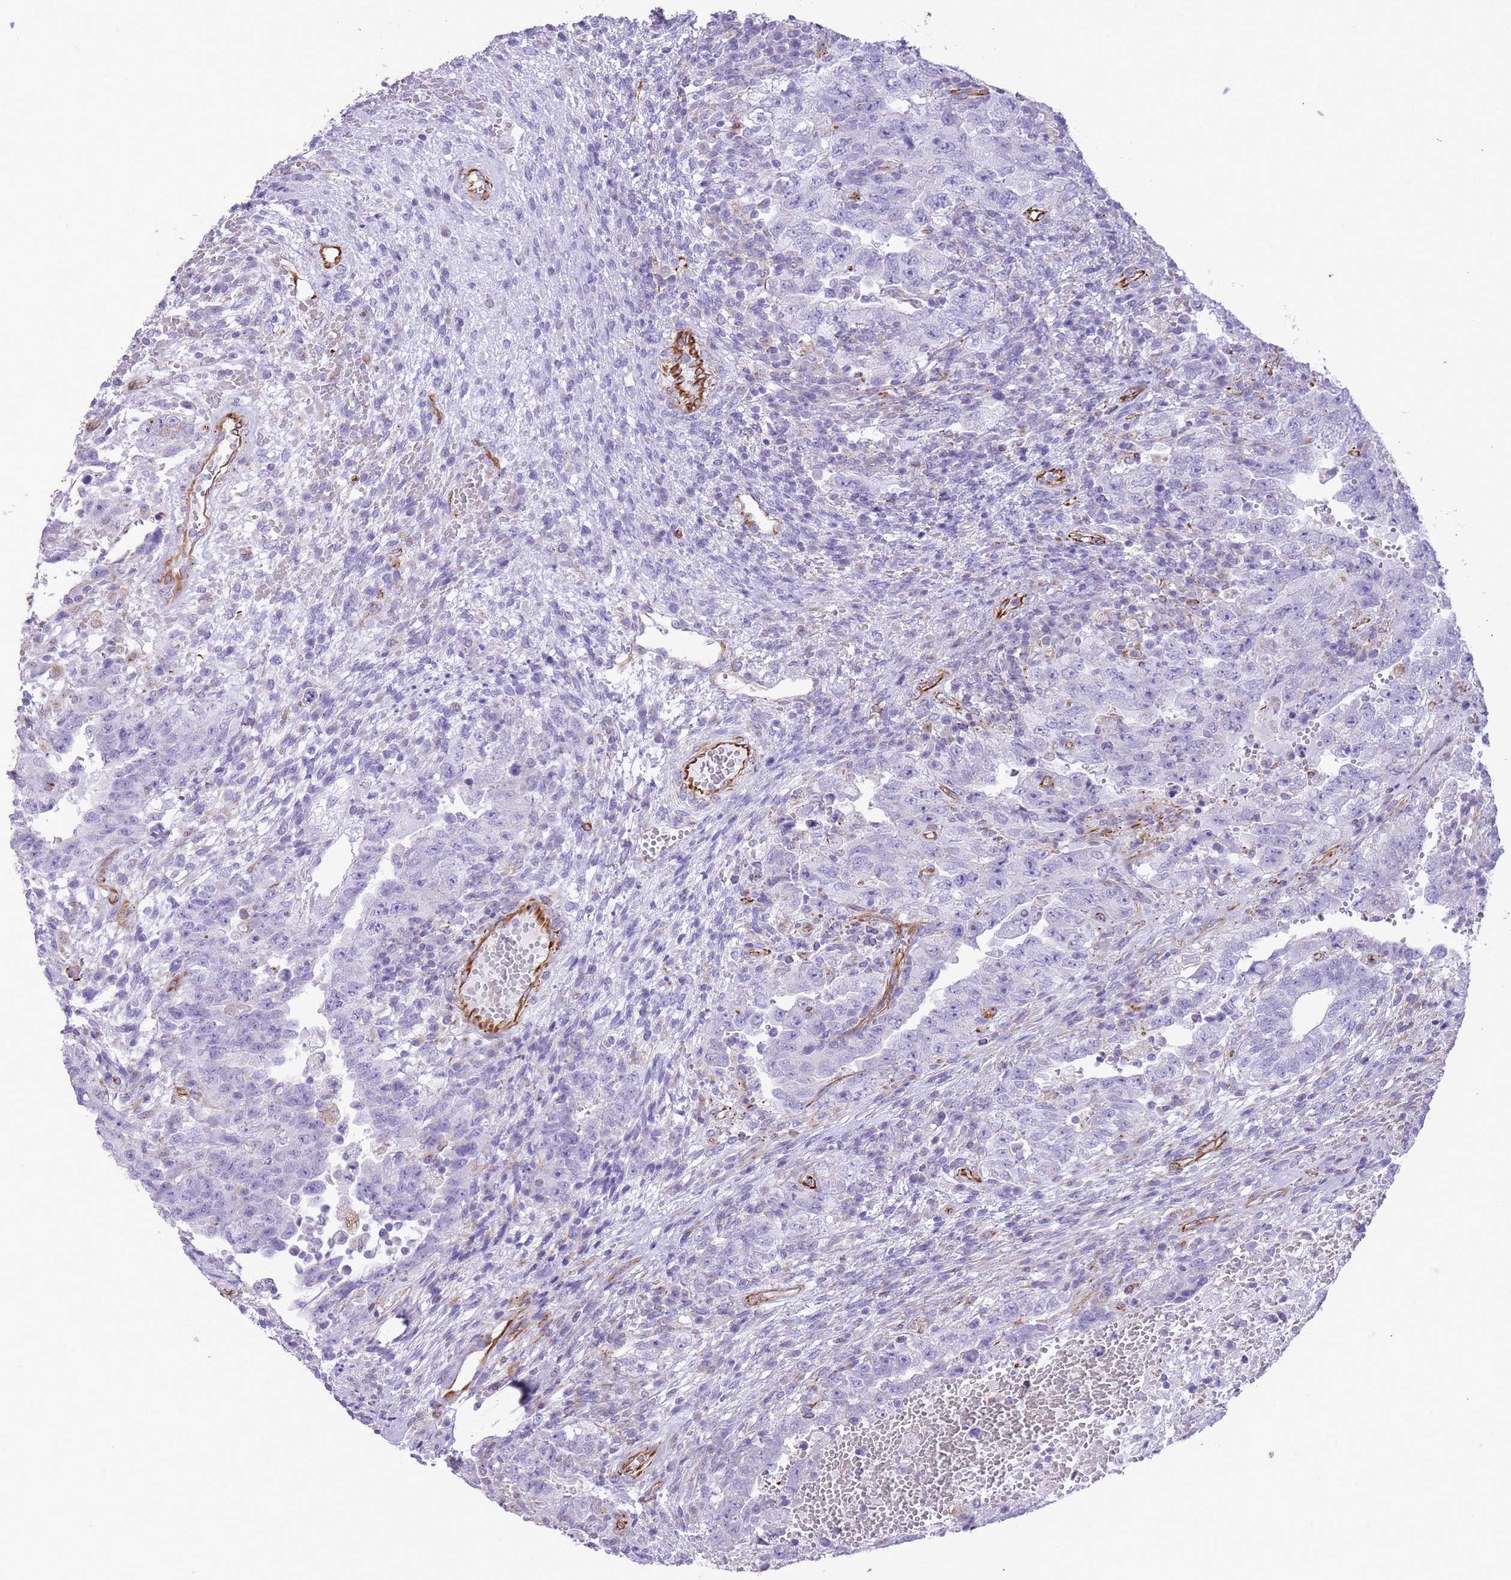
{"staining": {"intensity": "negative", "quantity": "none", "location": "none"}, "tissue": "testis cancer", "cell_type": "Tumor cells", "image_type": "cancer", "snomed": [{"axis": "morphology", "description": "Carcinoma, Embryonal, NOS"}, {"axis": "topography", "description": "Testis"}], "caption": "This is an immunohistochemistry image of human testis embryonal carcinoma. There is no staining in tumor cells.", "gene": "PTCD1", "patient": {"sex": "male", "age": 26}}